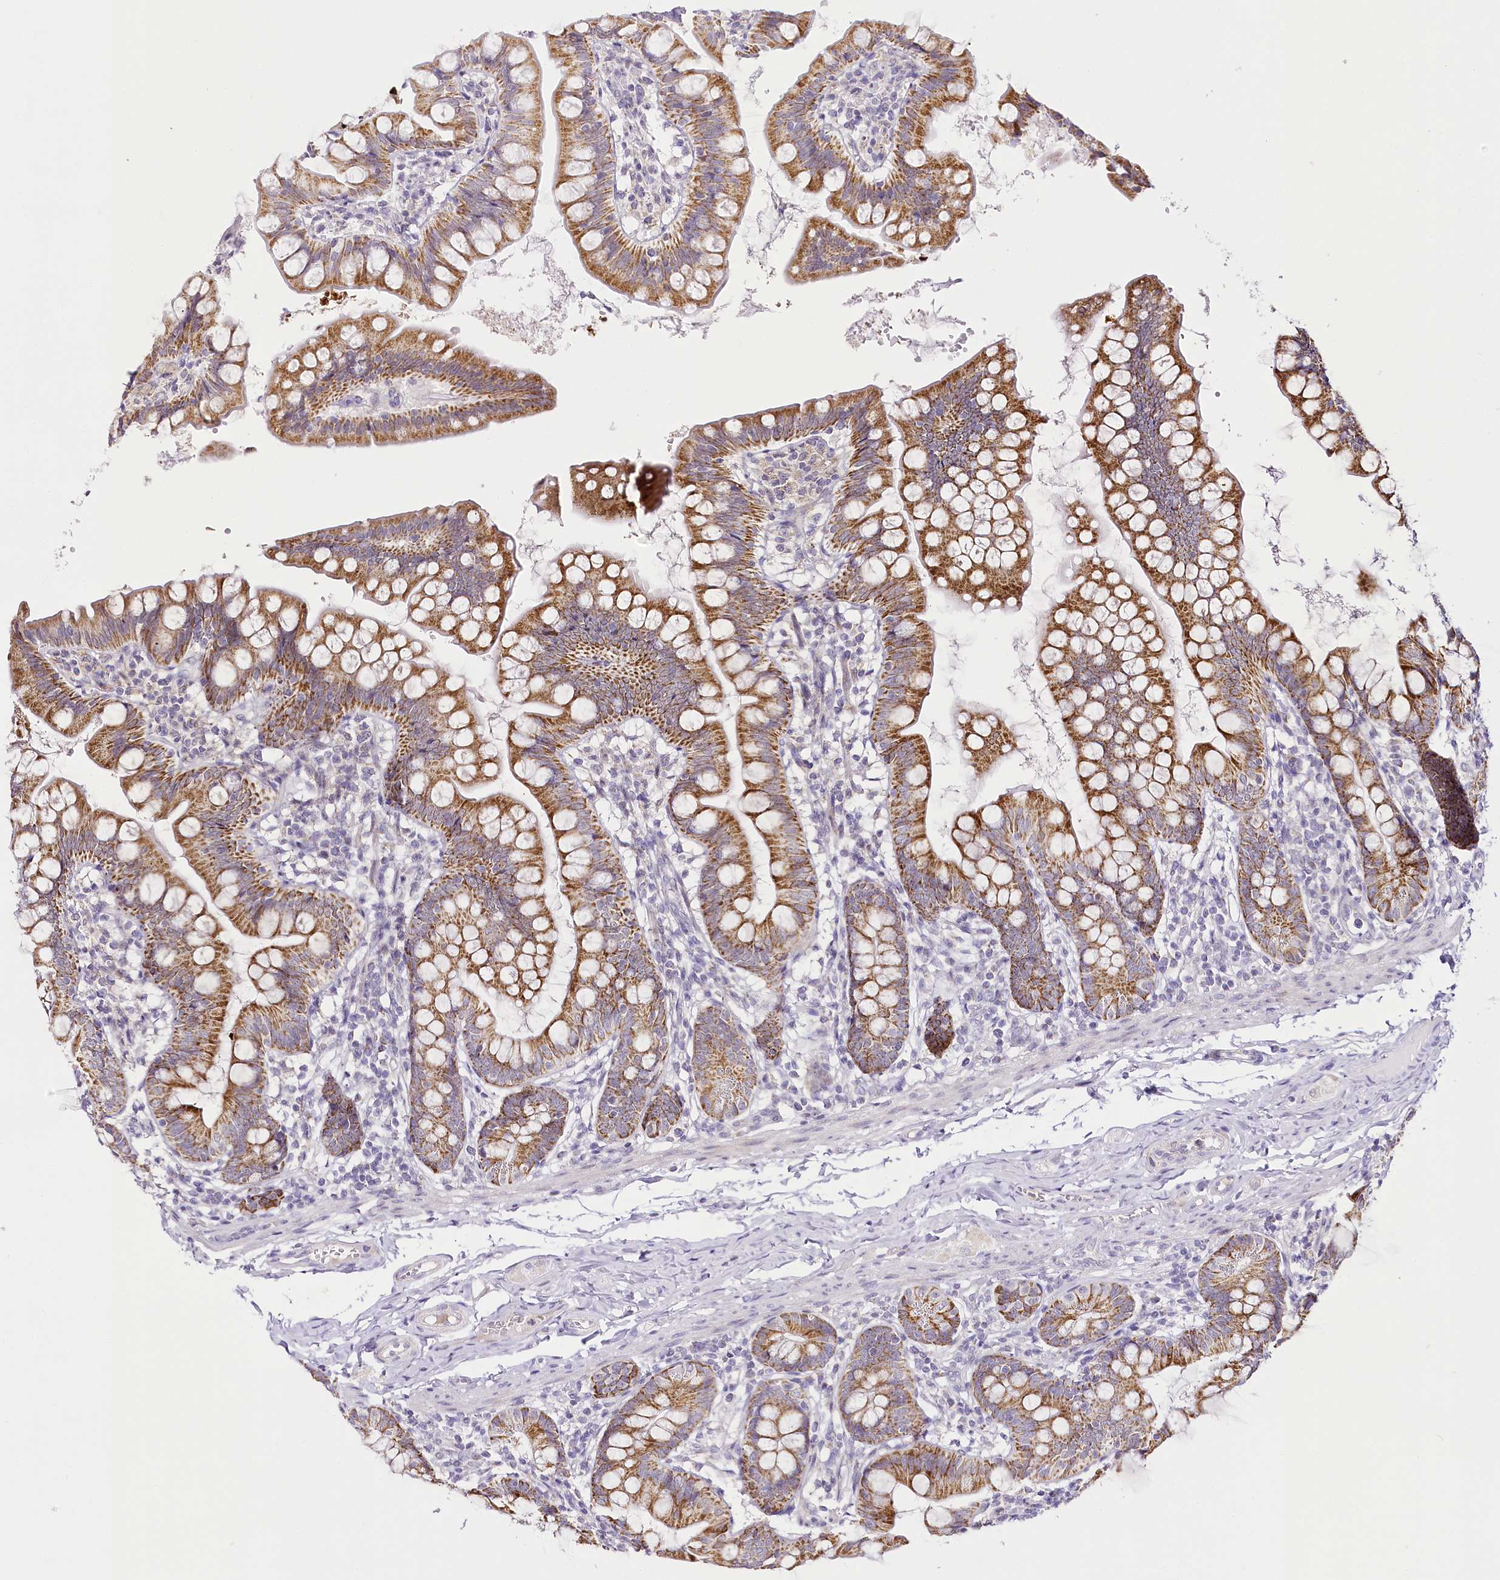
{"staining": {"intensity": "moderate", "quantity": ">75%", "location": "cytoplasmic/membranous"}, "tissue": "small intestine", "cell_type": "Glandular cells", "image_type": "normal", "snomed": [{"axis": "morphology", "description": "Normal tissue, NOS"}, {"axis": "topography", "description": "Small intestine"}], "caption": "IHC (DAB (3,3'-diaminobenzidine)) staining of benign human small intestine displays moderate cytoplasmic/membranous protein expression in approximately >75% of glandular cells.", "gene": "CCDC30", "patient": {"sex": "male", "age": 7}}